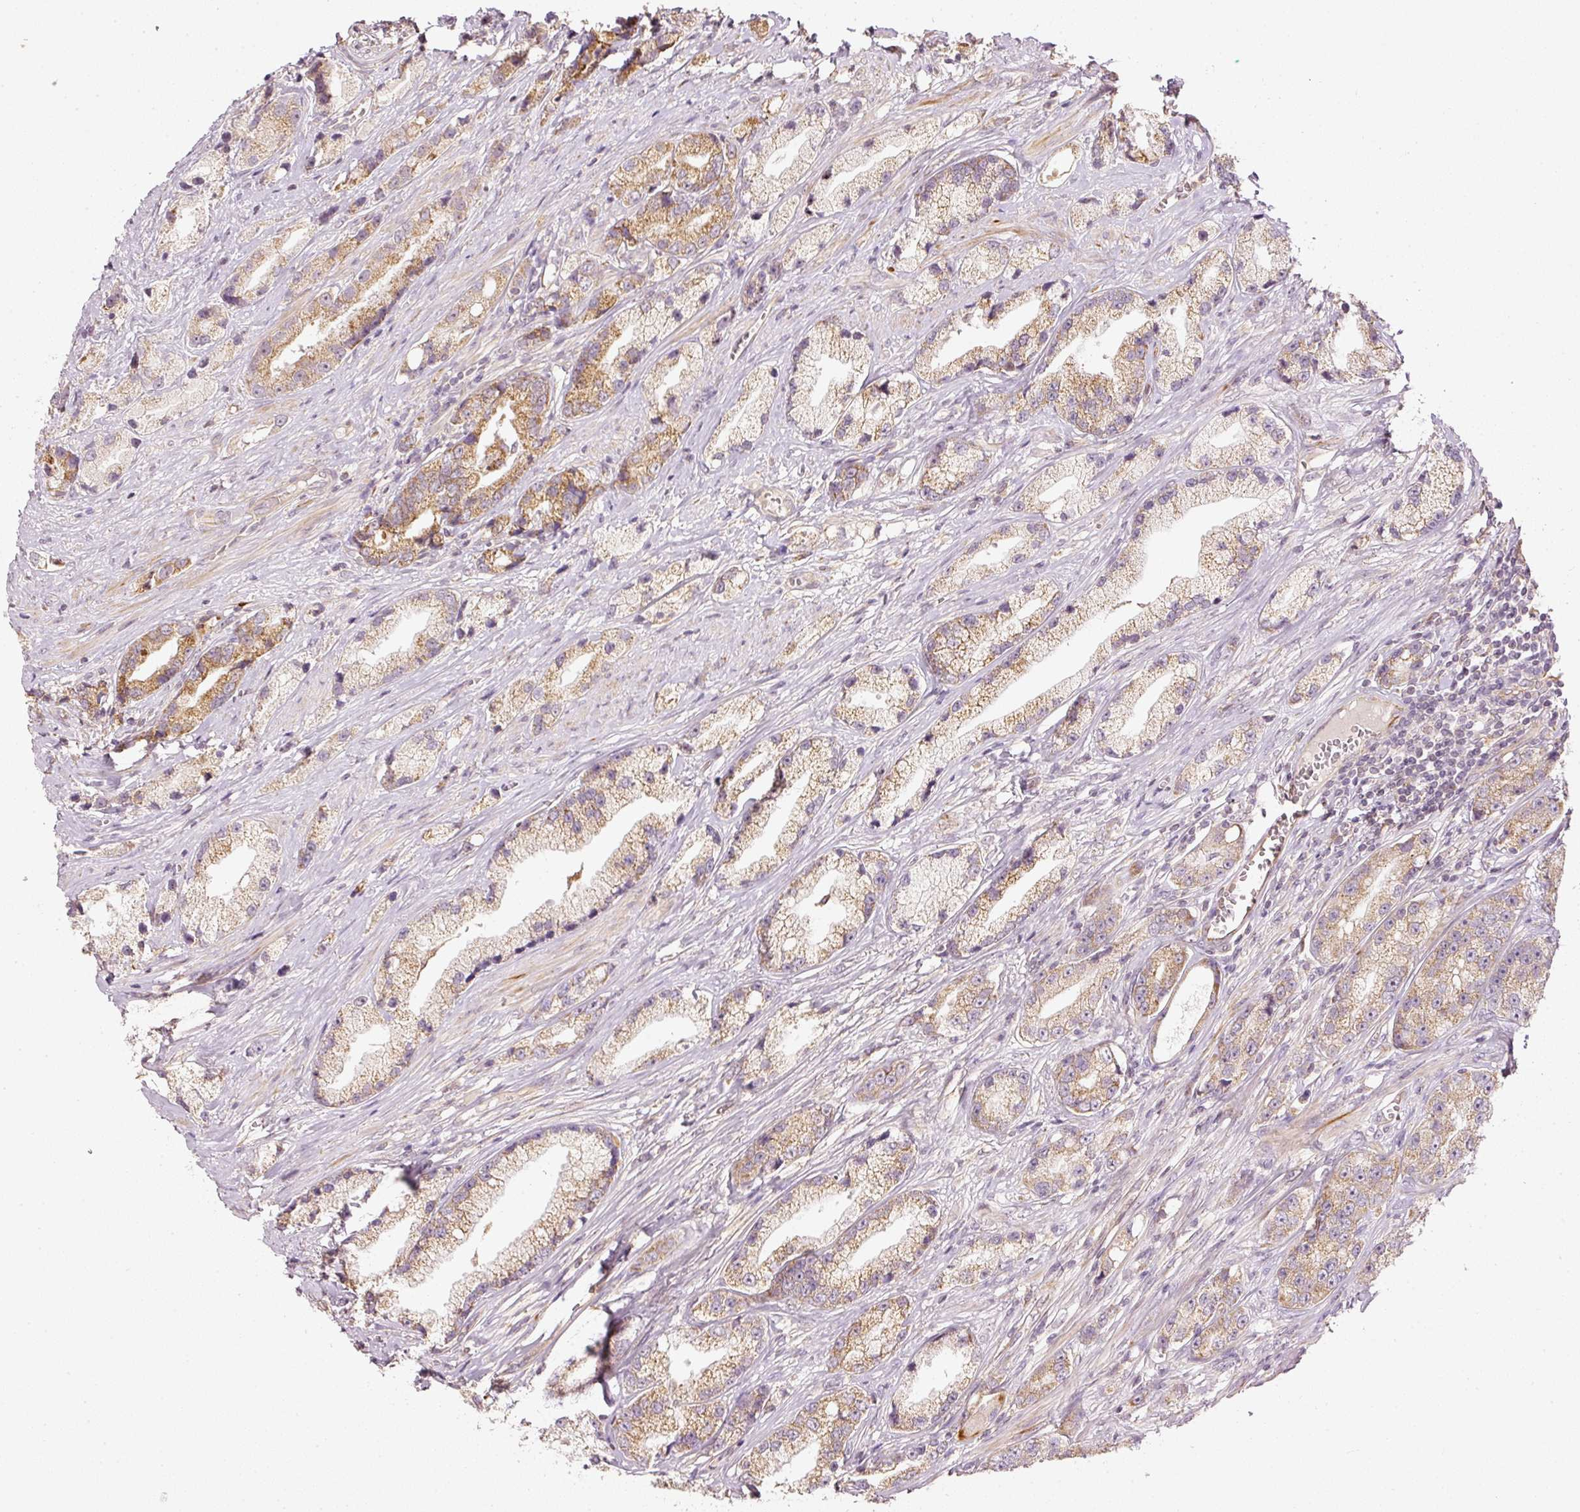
{"staining": {"intensity": "moderate", "quantity": "25%-75%", "location": "cytoplasmic/membranous"}, "tissue": "prostate cancer", "cell_type": "Tumor cells", "image_type": "cancer", "snomed": [{"axis": "morphology", "description": "Adenocarcinoma, High grade"}, {"axis": "topography", "description": "Prostate"}], "caption": "Protein staining of prostate cancer tissue demonstrates moderate cytoplasmic/membranous positivity in about 25%-75% of tumor cells.", "gene": "CDC20B", "patient": {"sex": "male", "age": 74}}